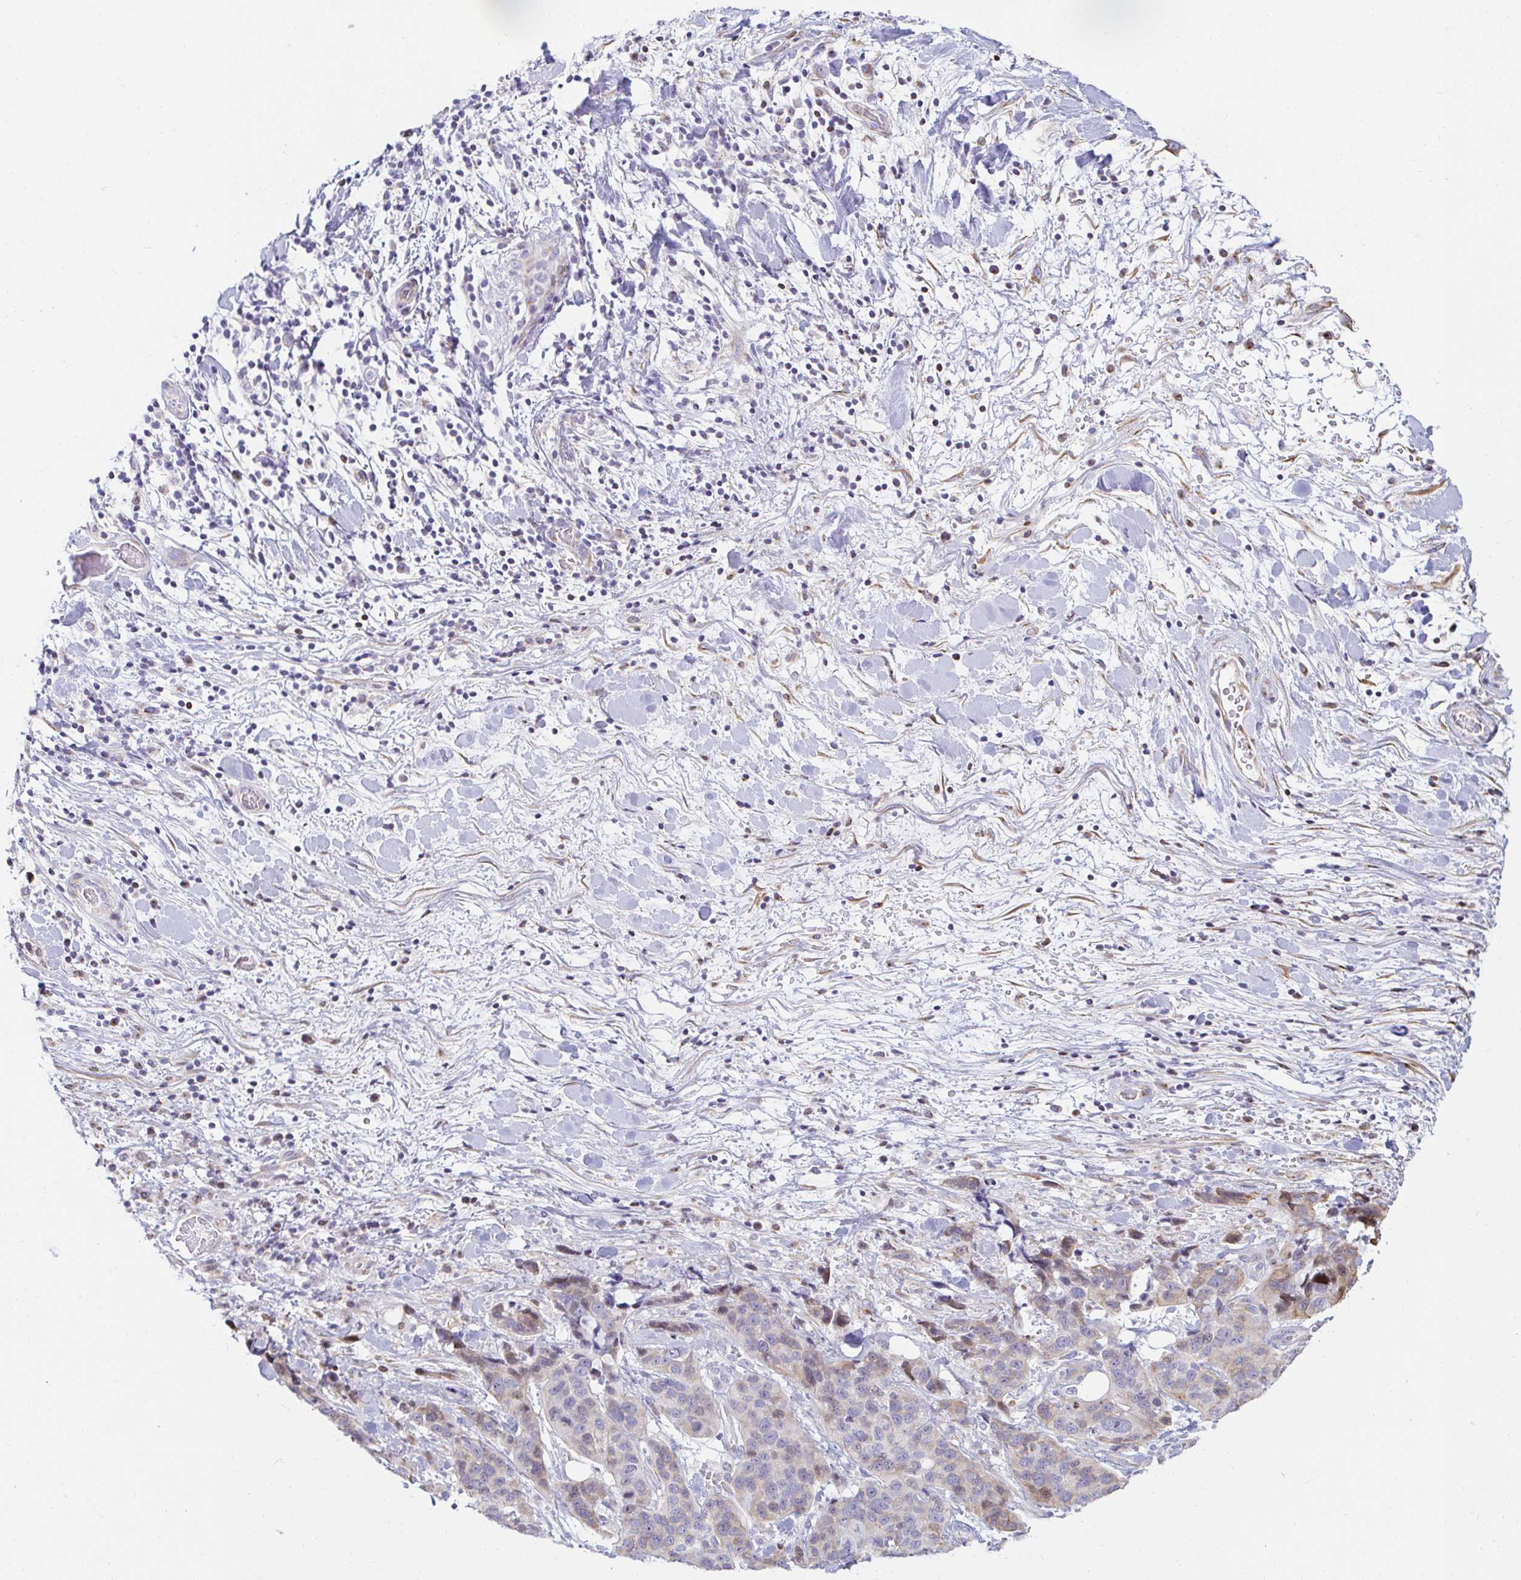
{"staining": {"intensity": "weak", "quantity": "<25%", "location": "nuclear"}, "tissue": "lung cancer", "cell_type": "Tumor cells", "image_type": "cancer", "snomed": [{"axis": "morphology", "description": "Squamous cell carcinoma, NOS"}, {"axis": "topography", "description": "Lung"}], "caption": "This is a photomicrograph of immunohistochemistry staining of lung cancer (squamous cell carcinoma), which shows no staining in tumor cells. (DAB (3,3'-diaminobenzidine) immunohistochemistry (IHC) with hematoxylin counter stain).", "gene": "CAPSL", "patient": {"sex": "male", "age": 62}}